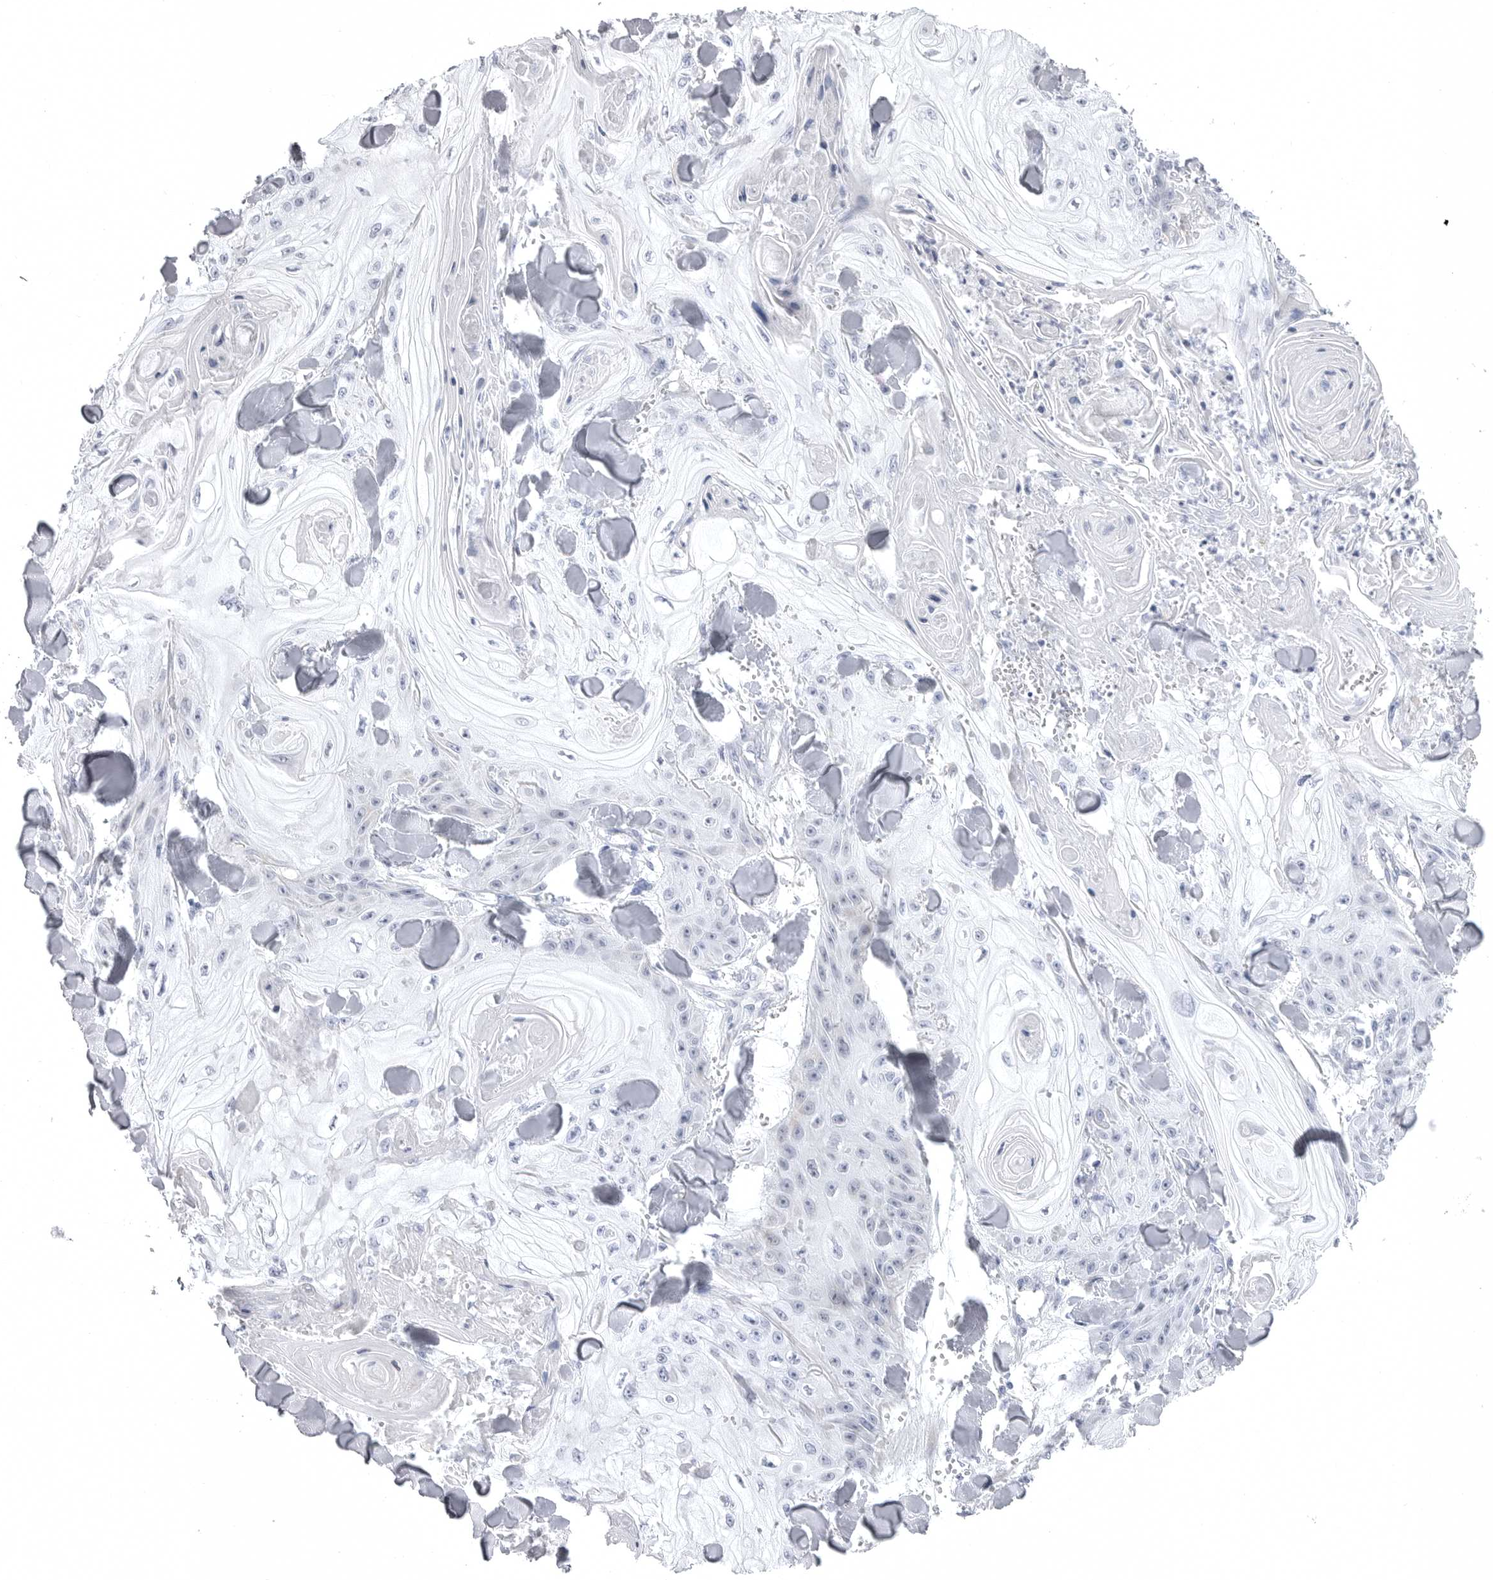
{"staining": {"intensity": "negative", "quantity": "none", "location": "none"}, "tissue": "skin cancer", "cell_type": "Tumor cells", "image_type": "cancer", "snomed": [{"axis": "morphology", "description": "Squamous cell carcinoma, NOS"}, {"axis": "topography", "description": "Skin"}], "caption": "IHC of human skin squamous cell carcinoma demonstrates no staining in tumor cells.", "gene": "TUFM", "patient": {"sex": "male", "age": 74}}